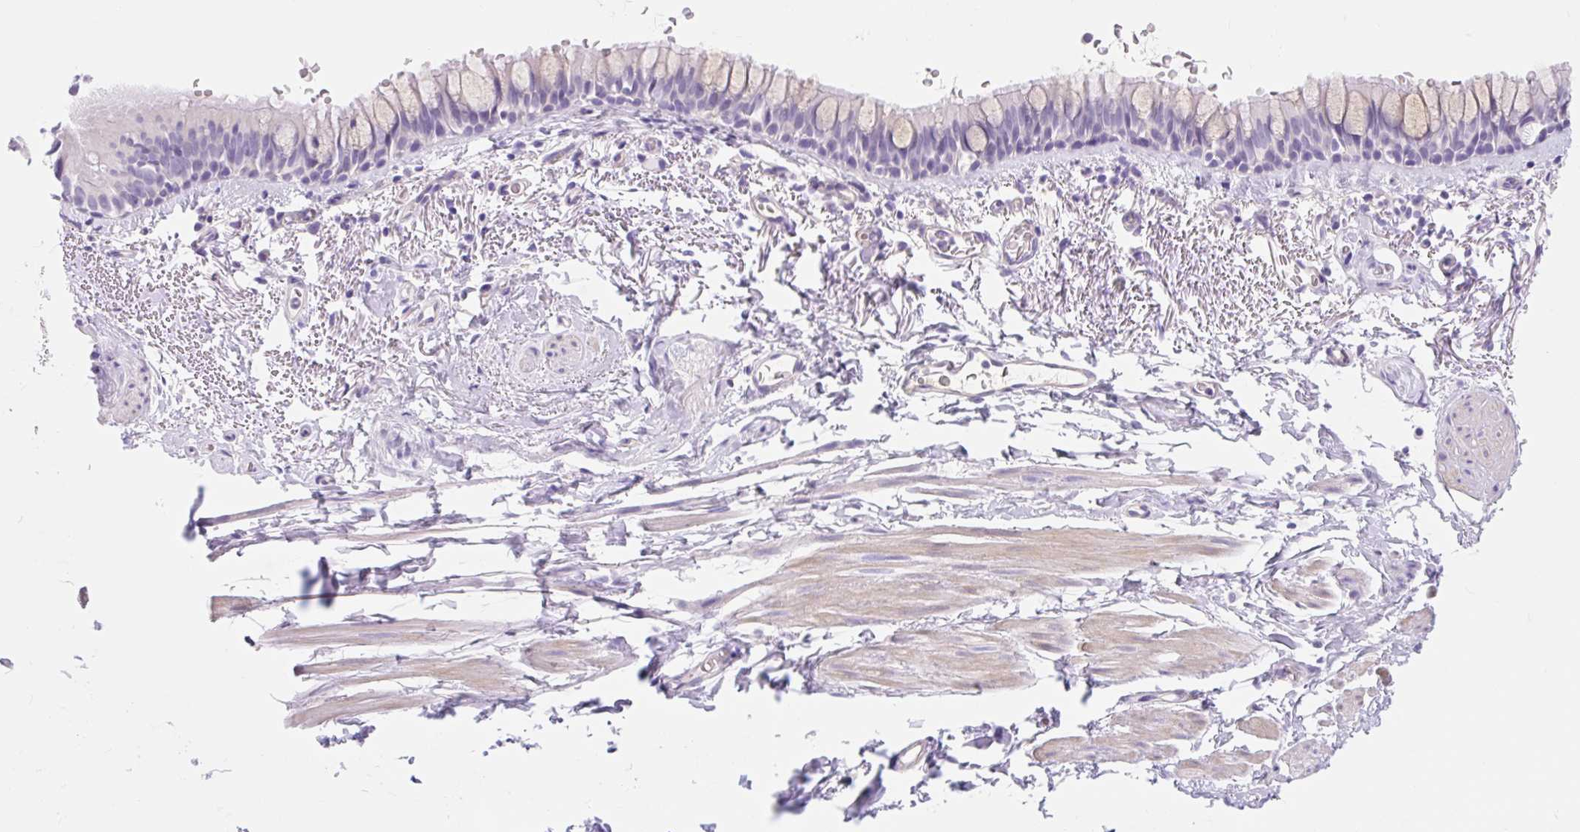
{"staining": {"intensity": "negative", "quantity": "none", "location": "none"}, "tissue": "bronchus", "cell_type": "Respiratory epithelial cells", "image_type": "normal", "snomed": [{"axis": "morphology", "description": "Normal tissue, NOS"}, {"axis": "topography", "description": "Bronchus"}], "caption": "The immunohistochemistry (IHC) histopathology image has no significant positivity in respiratory epithelial cells of bronchus.", "gene": "SLC28A1", "patient": {"sex": "male", "age": 67}}